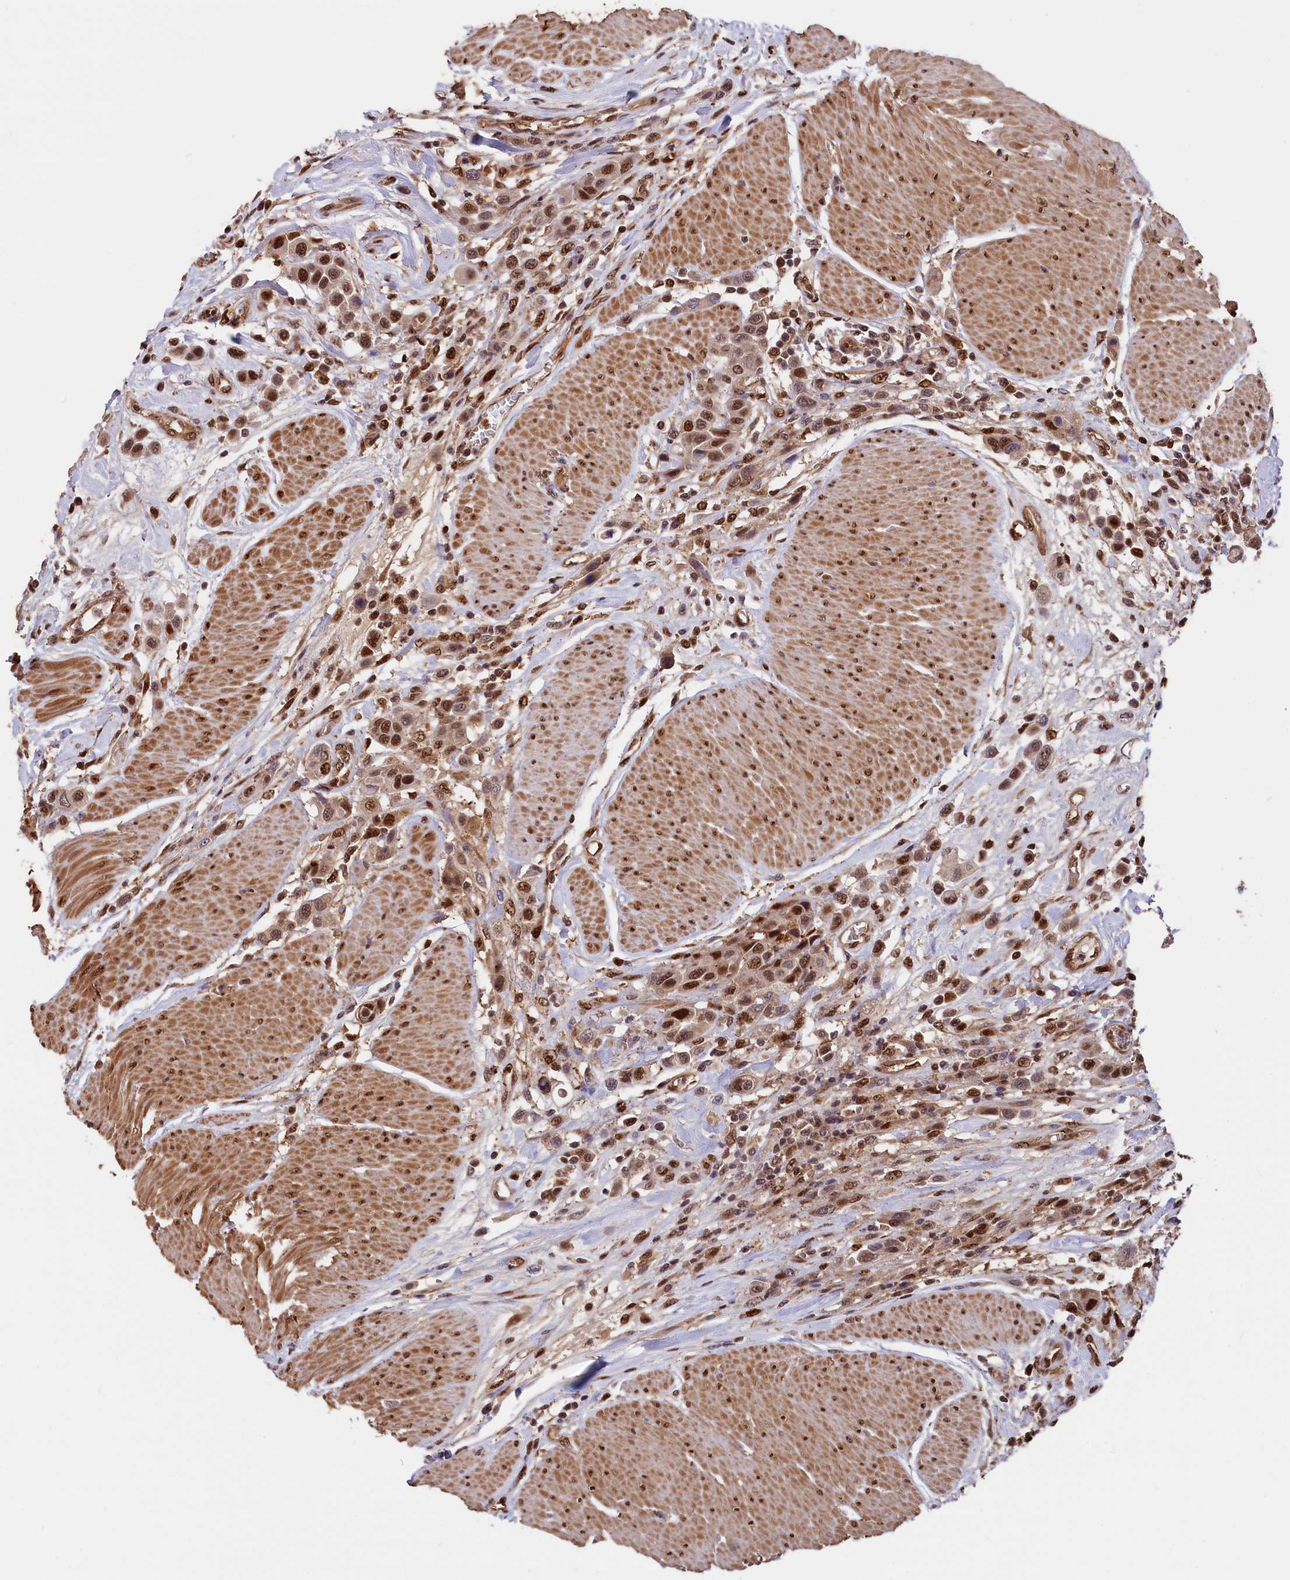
{"staining": {"intensity": "moderate", "quantity": "25%-75%", "location": "nuclear"}, "tissue": "urothelial cancer", "cell_type": "Tumor cells", "image_type": "cancer", "snomed": [{"axis": "morphology", "description": "Urothelial carcinoma, High grade"}, {"axis": "topography", "description": "Urinary bladder"}], "caption": "This is a micrograph of immunohistochemistry staining of high-grade urothelial carcinoma, which shows moderate staining in the nuclear of tumor cells.", "gene": "ADRM1", "patient": {"sex": "male", "age": 50}}